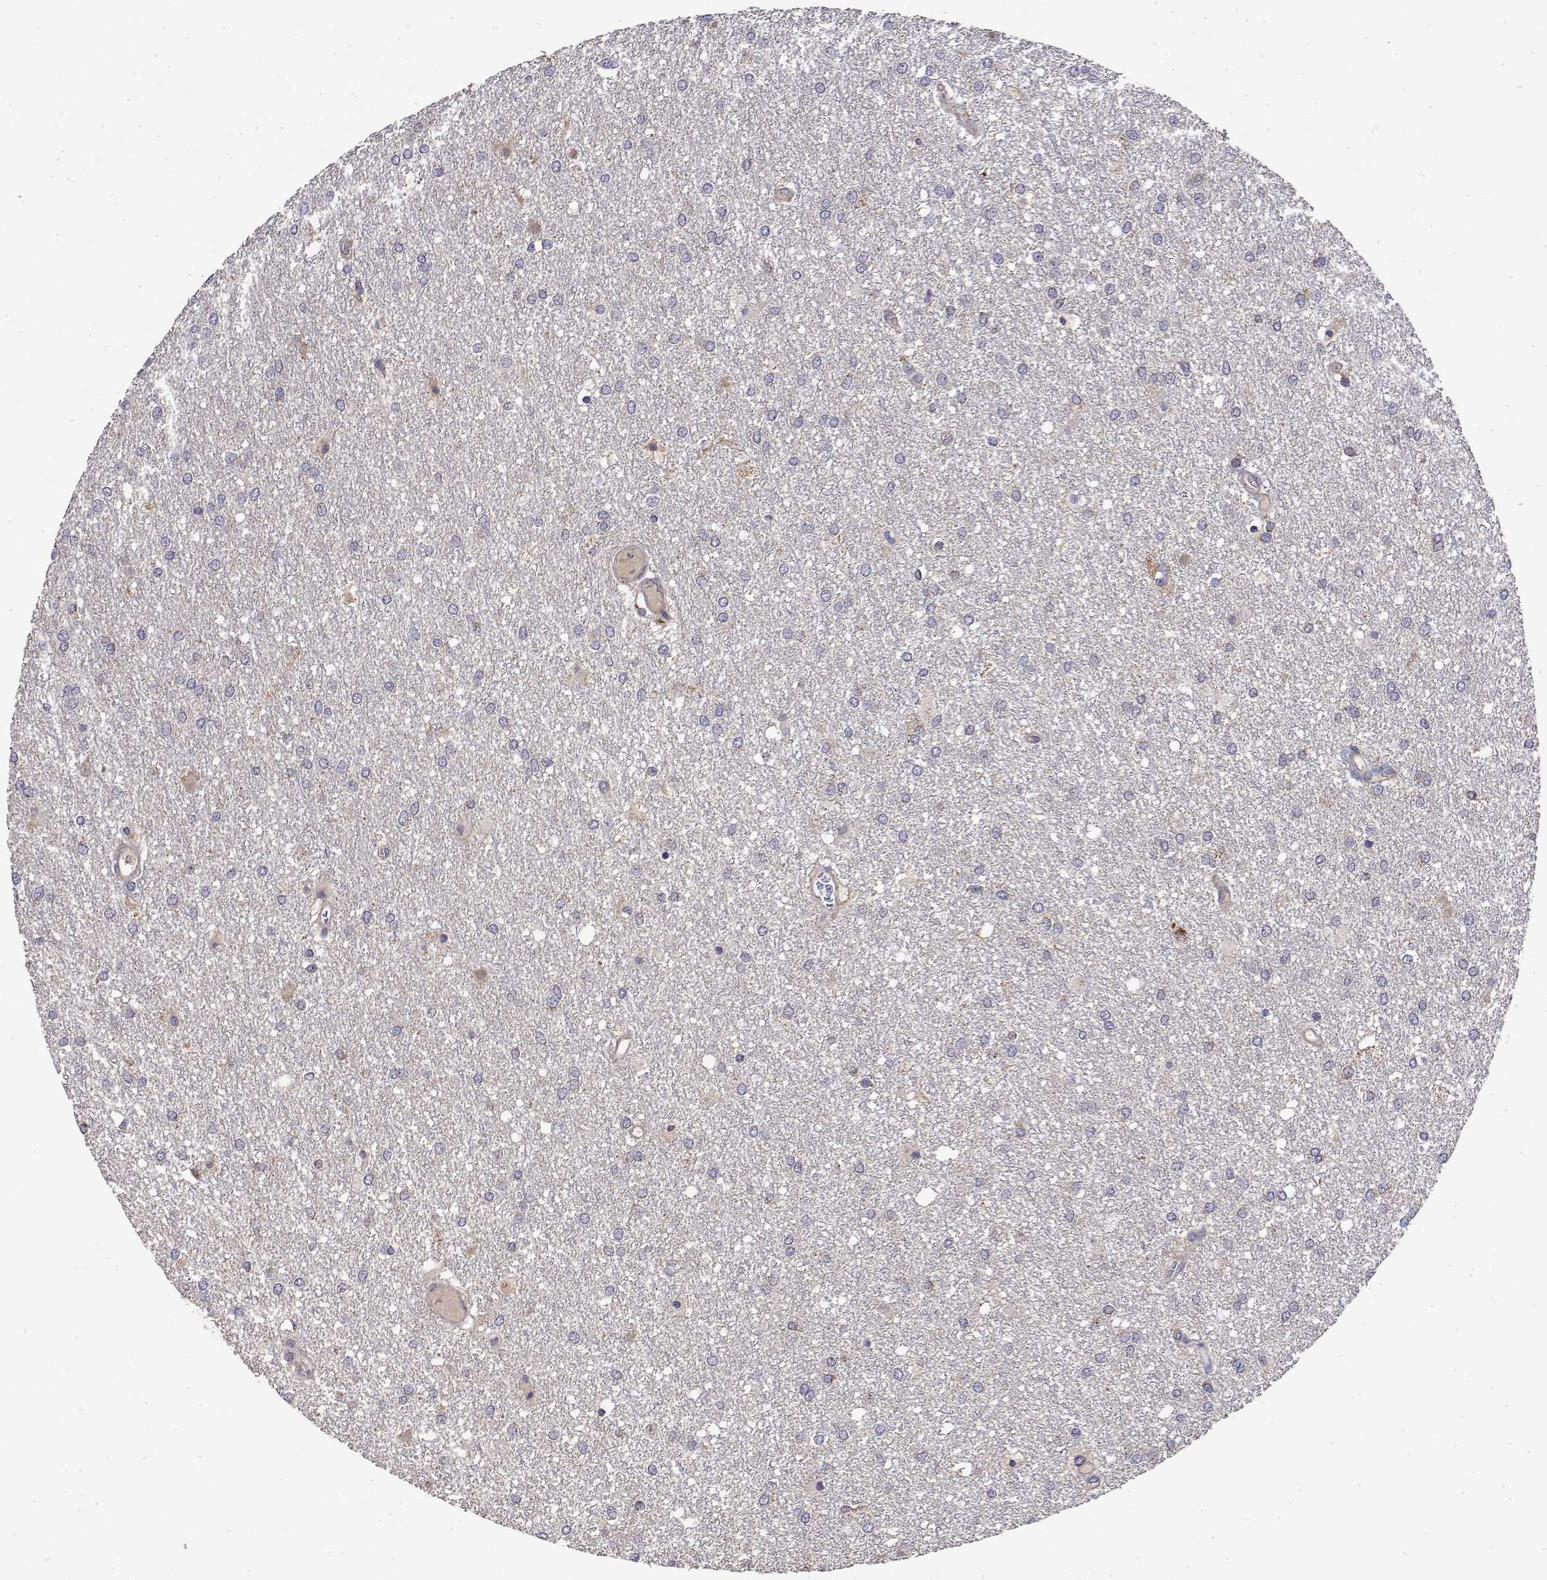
{"staining": {"intensity": "negative", "quantity": "none", "location": "none"}, "tissue": "glioma", "cell_type": "Tumor cells", "image_type": "cancer", "snomed": [{"axis": "morphology", "description": "Glioma, malignant, High grade"}, {"axis": "topography", "description": "Brain"}], "caption": "This image is of malignant glioma (high-grade) stained with immunohistochemistry (IHC) to label a protein in brown with the nuclei are counter-stained blue. There is no staining in tumor cells. (Brightfield microscopy of DAB (3,3'-diaminobenzidine) immunohistochemistry (IHC) at high magnification).", "gene": "GADD45GIP1", "patient": {"sex": "female", "age": 61}}